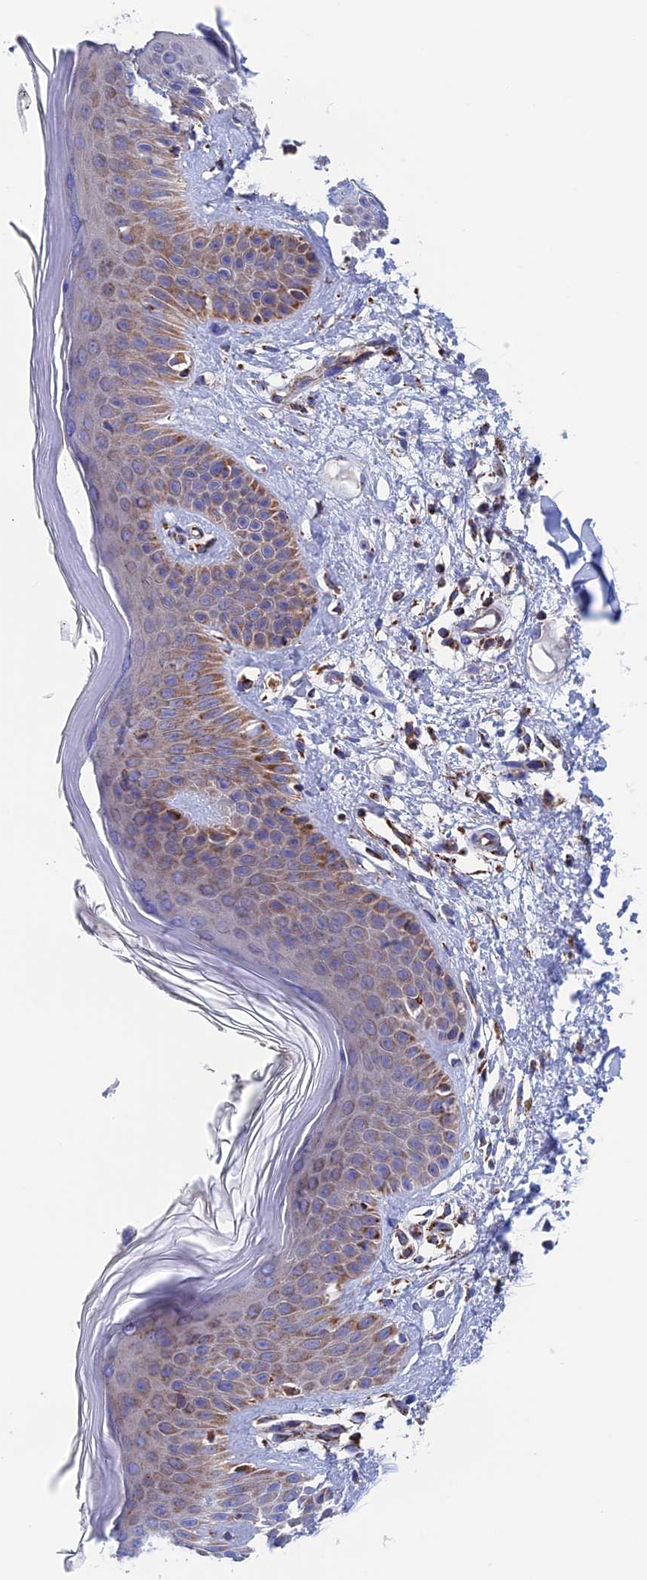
{"staining": {"intensity": "moderate", "quantity": ">75%", "location": "cytoplasmic/membranous"}, "tissue": "skin", "cell_type": "Fibroblasts", "image_type": "normal", "snomed": [{"axis": "morphology", "description": "Normal tissue, NOS"}, {"axis": "topography", "description": "Skin"}], "caption": "Immunohistochemical staining of benign human skin reveals >75% levels of moderate cytoplasmic/membranous protein positivity in approximately >75% of fibroblasts.", "gene": "WDR83", "patient": {"sex": "female", "age": 64}}